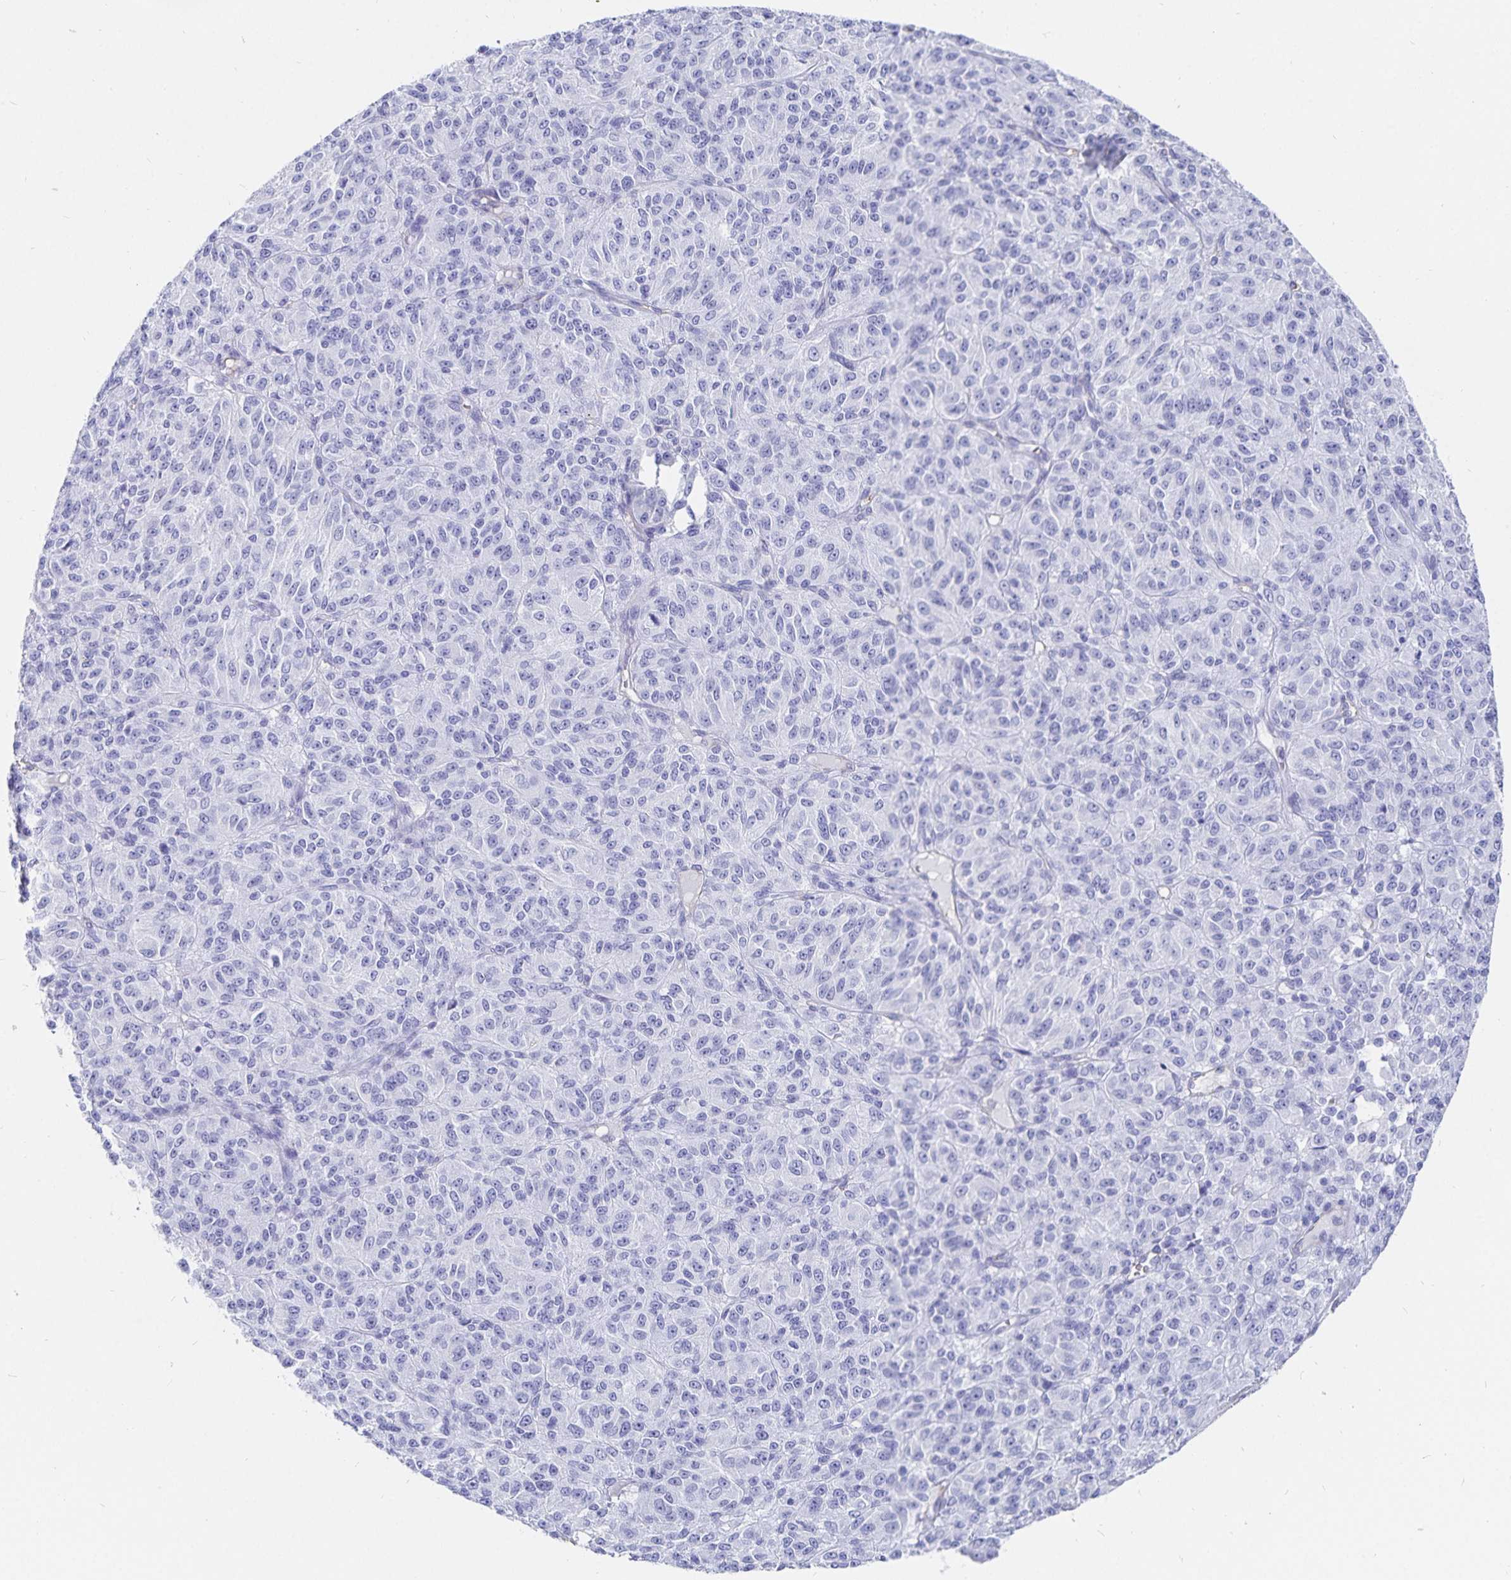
{"staining": {"intensity": "negative", "quantity": "none", "location": "none"}, "tissue": "melanoma", "cell_type": "Tumor cells", "image_type": "cancer", "snomed": [{"axis": "morphology", "description": "Malignant melanoma, Metastatic site"}, {"axis": "topography", "description": "Brain"}], "caption": "High power microscopy photomicrograph of an IHC image of melanoma, revealing no significant positivity in tumor cells.", "gene": "INSL5", "patient": {"sex": "female", "age": 56}}